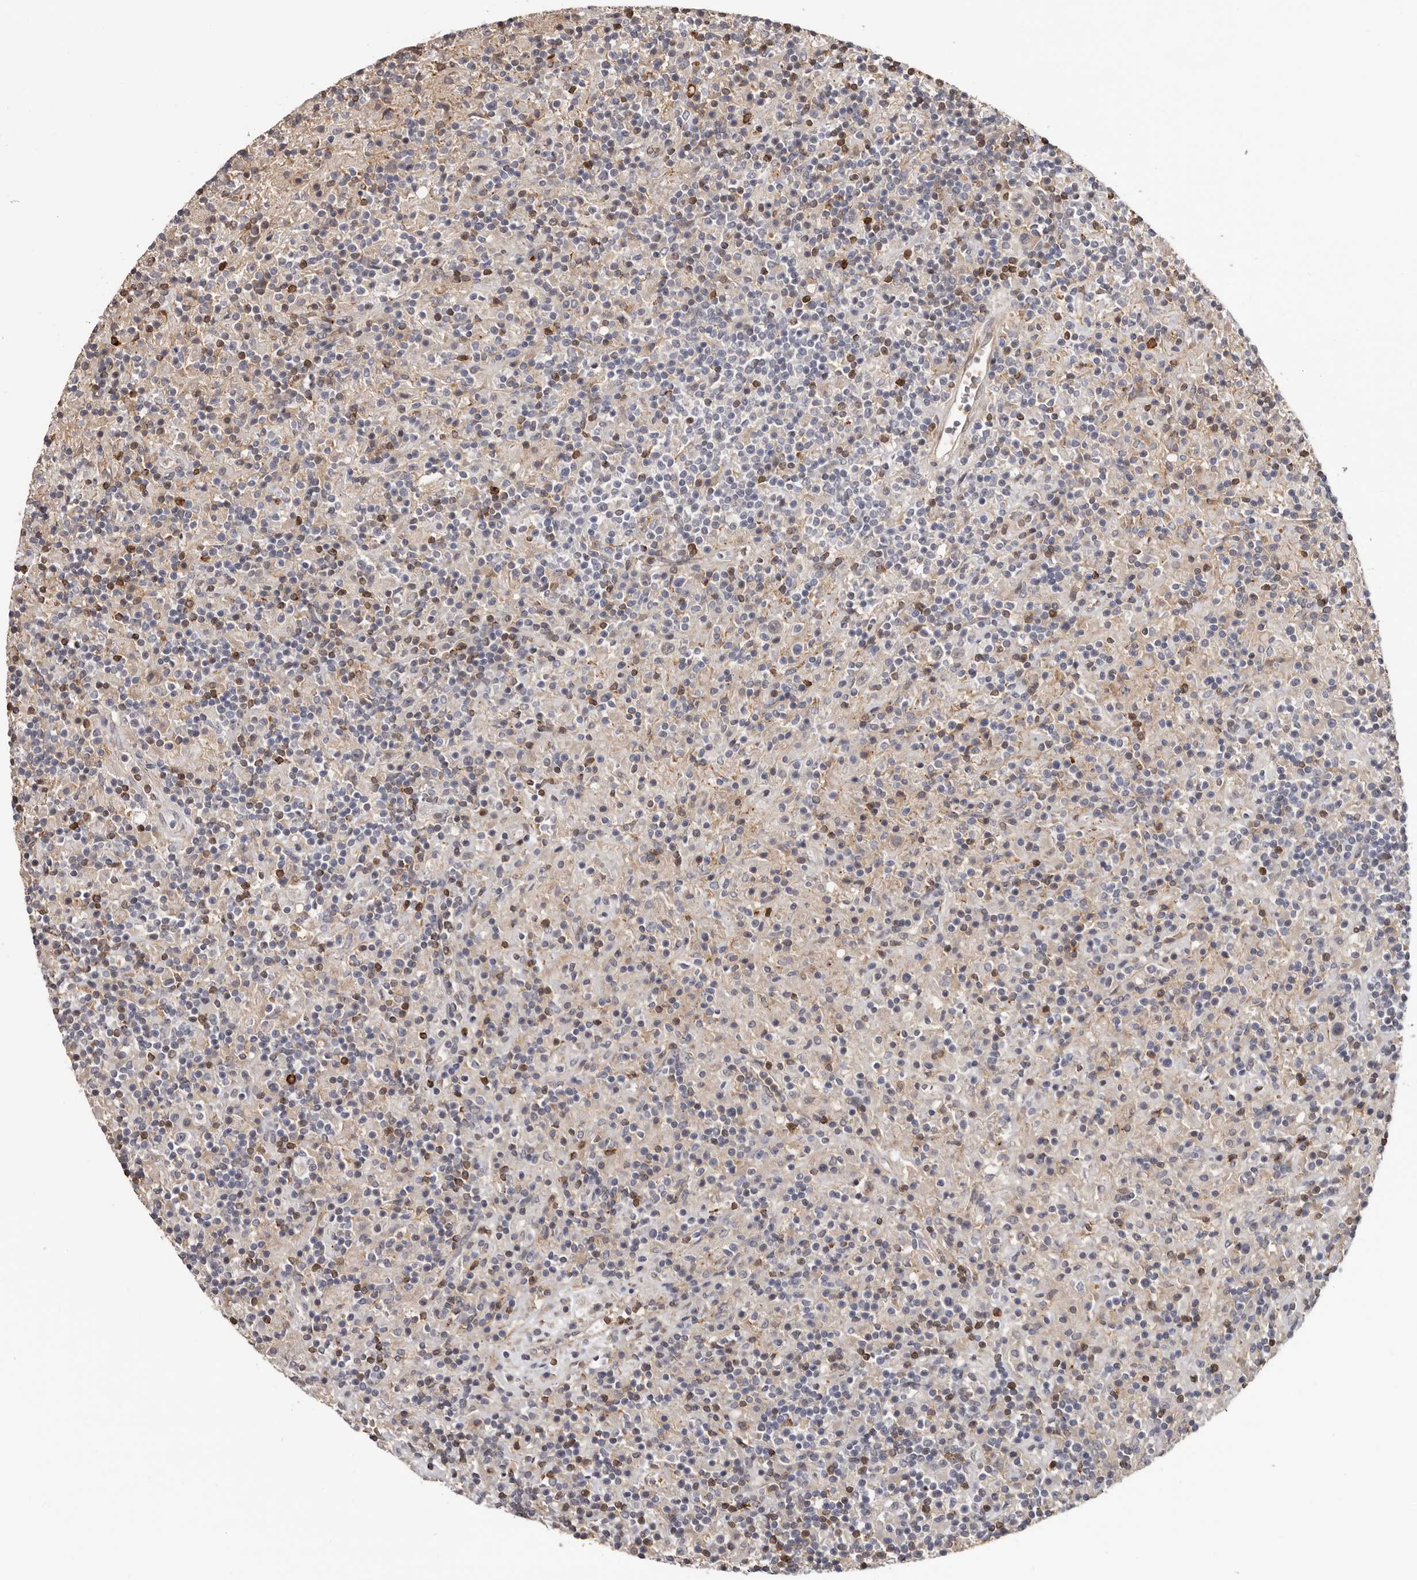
{"staining": {"intensity": "negative", "quantity": "none", "location": "none"}, "tissue": "lymphoma", "cell_type": "Tumor cells", "image_type": "cancer", "snomed": [{"axis": "morphology", "description": "Hodgkin's disease, NOS"}, {"axis": "topography", "description": "Lymph node"}], "caption": "Immunohistochemical staining of human Hodgkin's disease exhibits no significant expression in tumor cells.", "gene": "PRR12", "patient": {"sex": "male", "age": 70}}